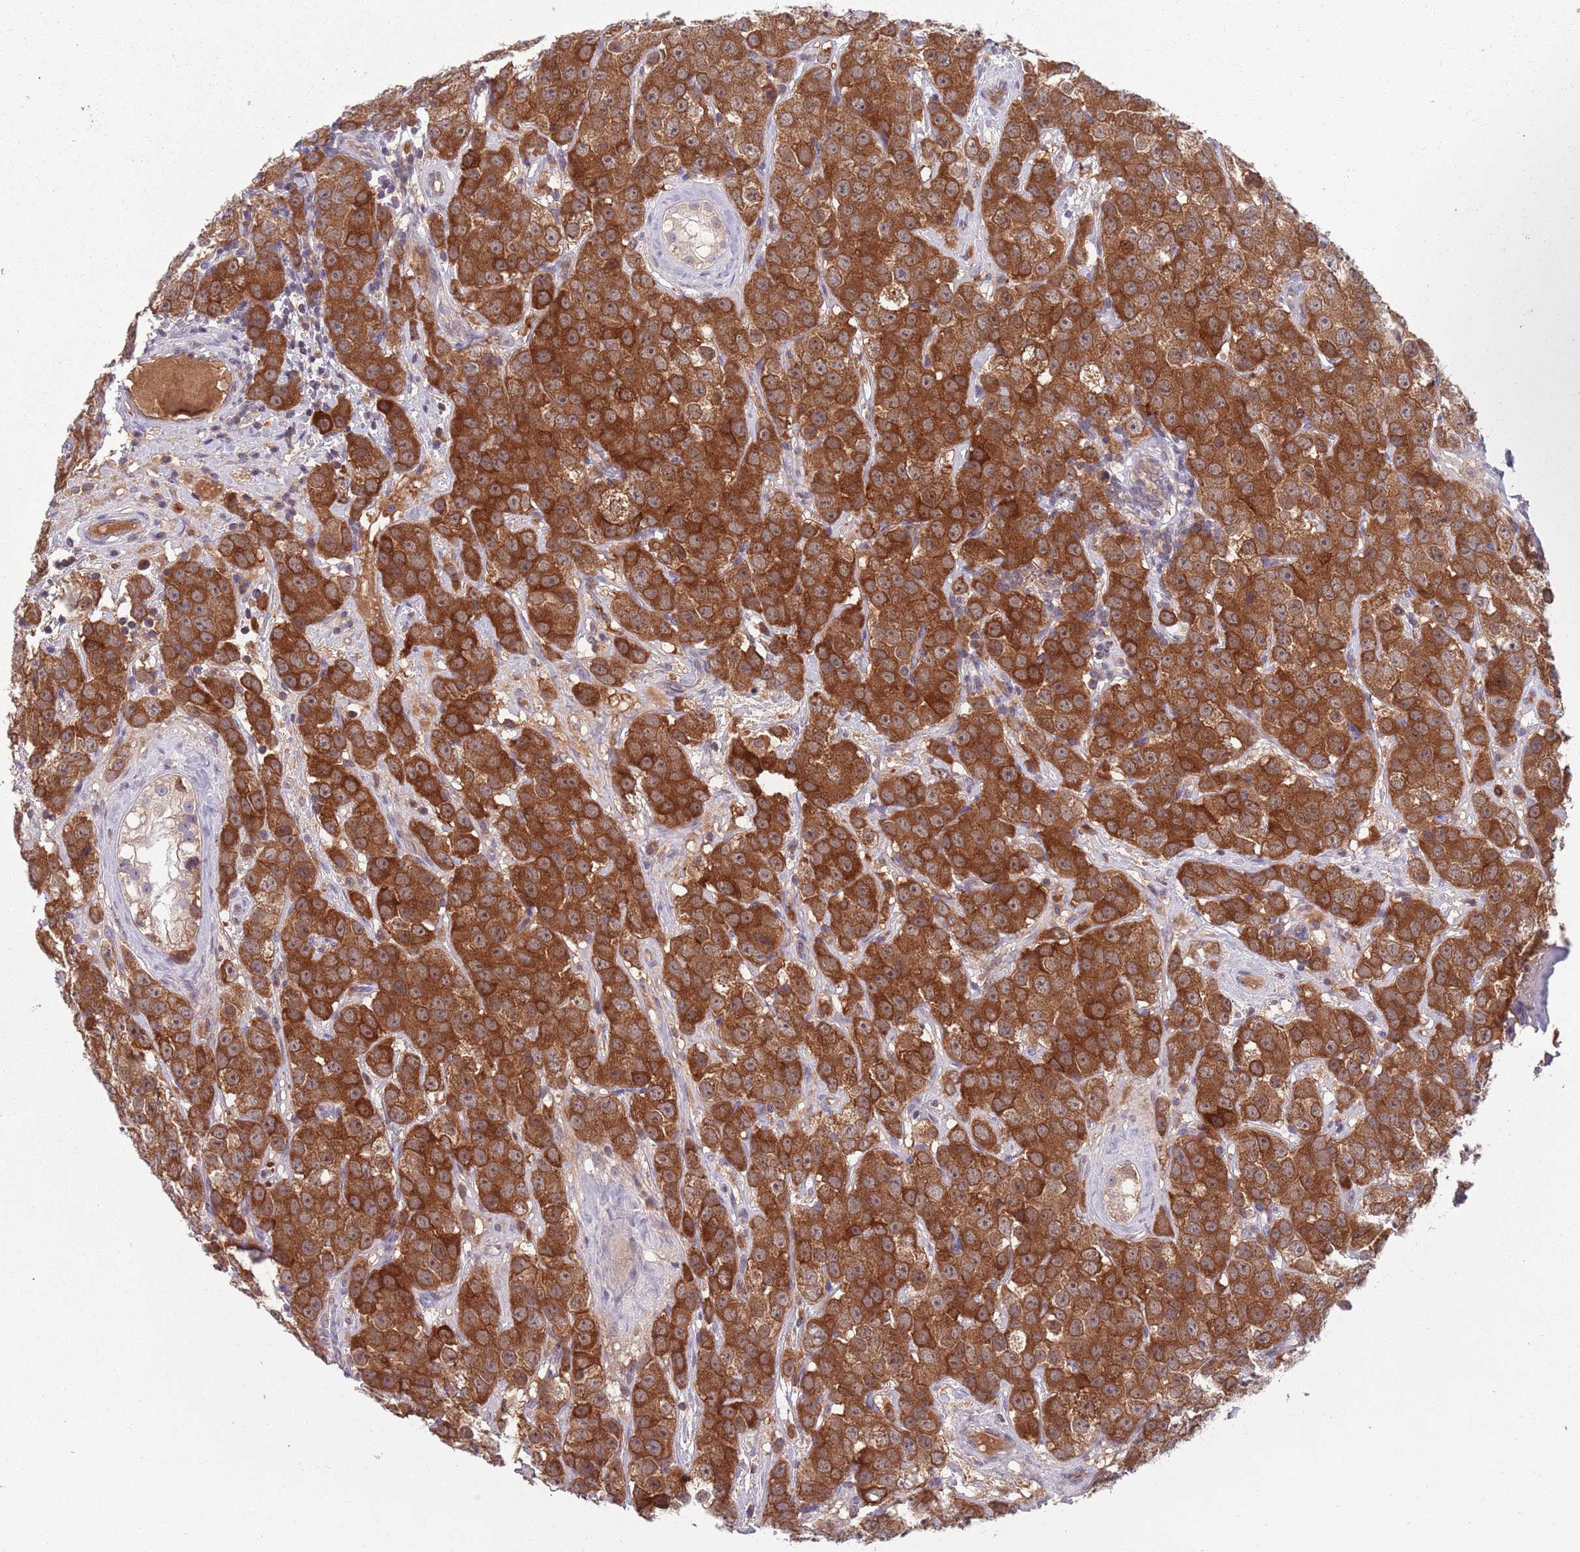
{"staining": {"intensity": "strong", "quantity": ">75%", "location": "cytoplasmic/membranous"}, "tissue": "testis cancer", "cell_type": "Tumor cells", "image_type": "cancer", "snomed": [{"axis": "morphology", "description": "Seminoma, NOS"}, {"axis": "topography", "description": "Testis"}], "caption": "Immunohistochemical staining of testis seminoma shows strong cytoplasmic/membranous protein positivity in approximately >75% of tumor cells. (DAB (3,3'-diaminobenzidine) IHC with brightfield microscopy, high magnification).", "gene": "TYW1", "patient": {"sex": "male", "age": 28}}